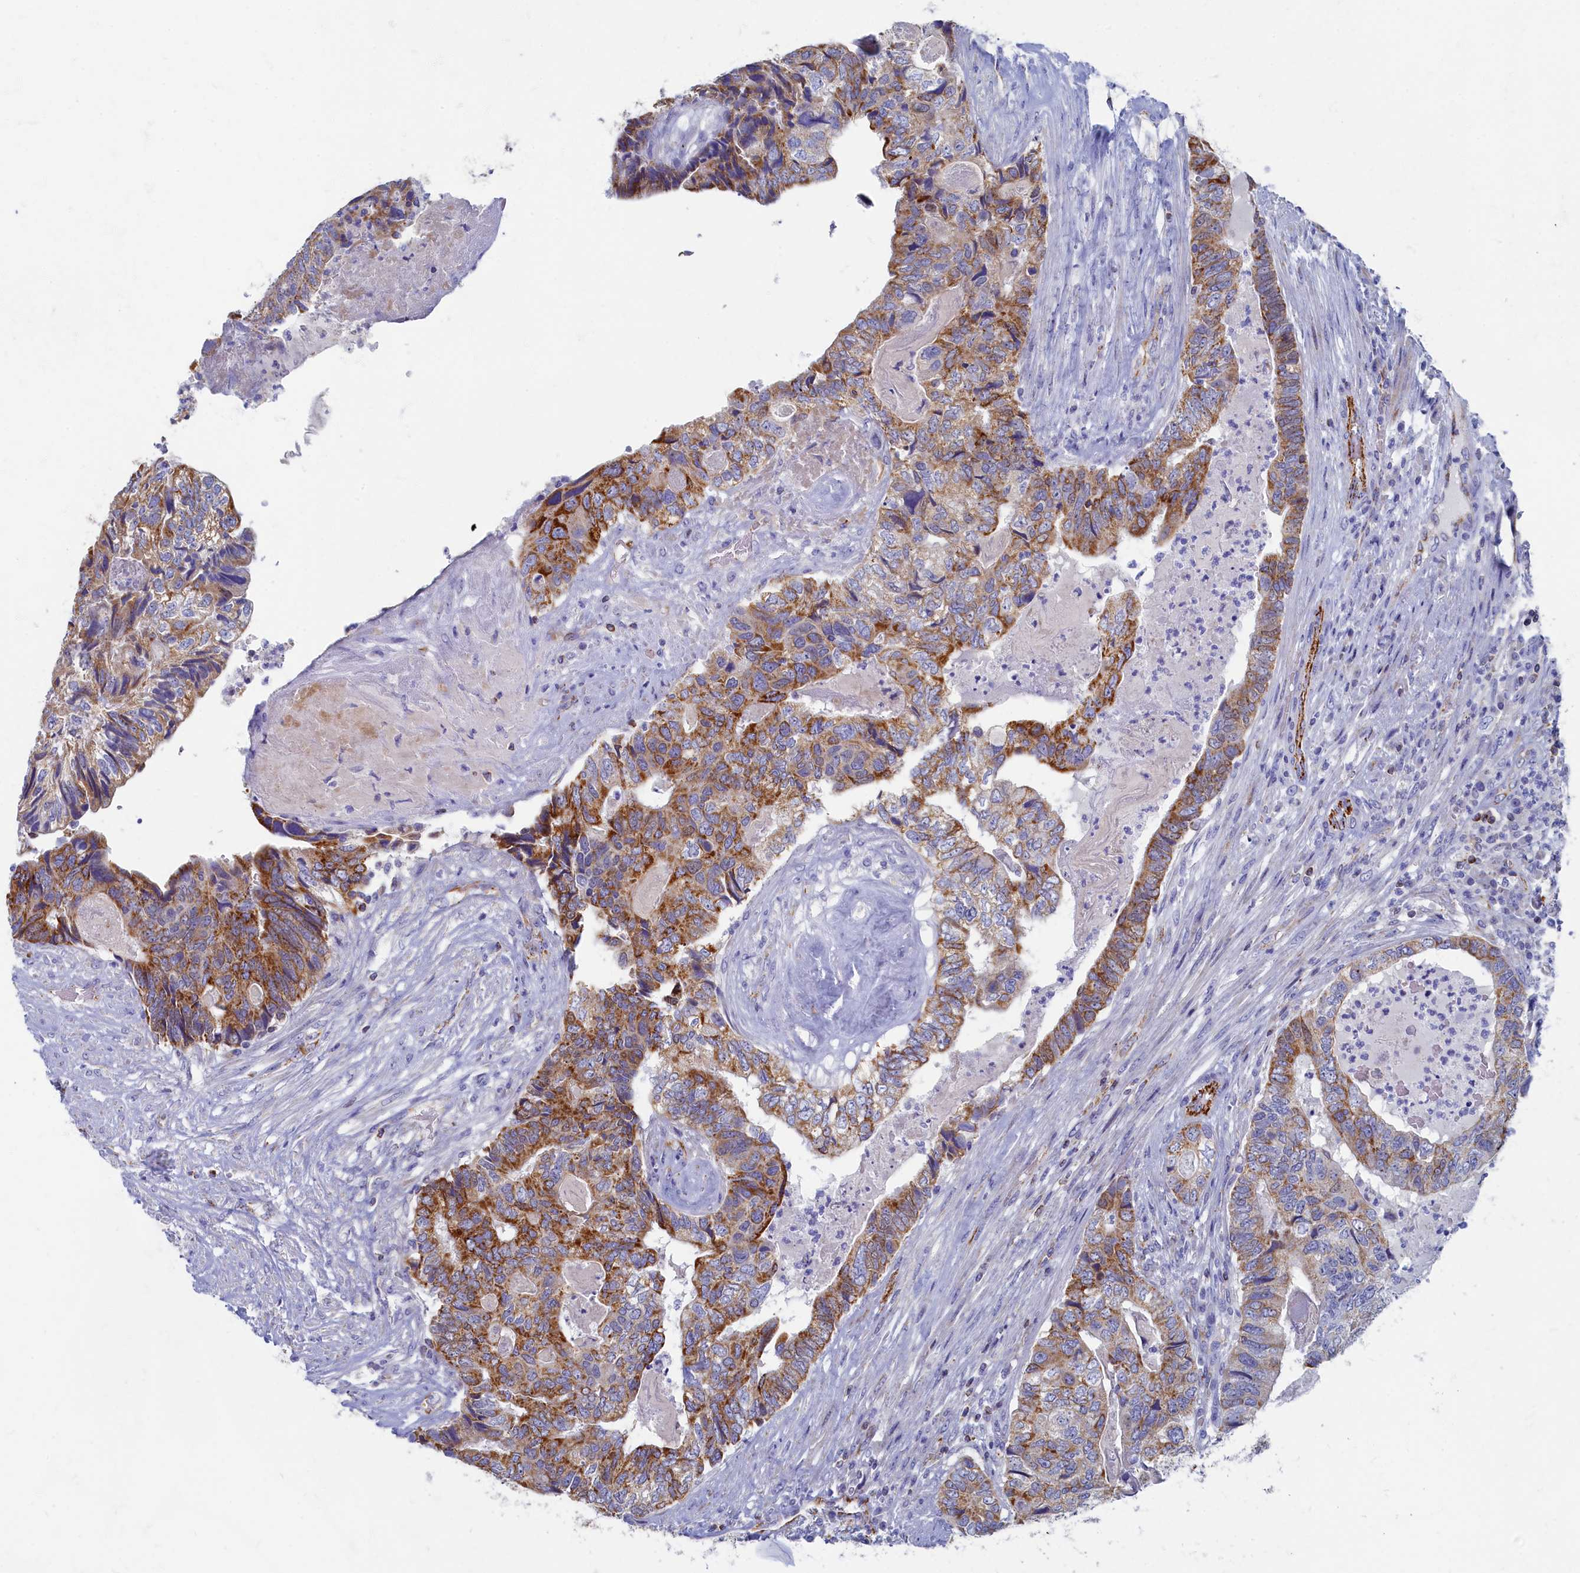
{"staining": {"intensity": "strong", "quantity": "25%-75%", "location": "cytoplasmic/membranous"}, "tissue": "colorectal cancer", "cell_type": "Tumor cells", "image_type": "cancer", "snomed": [{"axis": "morphology", "description": "Adenocarcinoma, NOS"}, {"axis": "topography", "description": "Colon"}], "caption": "Immunohistochemical staining of human colorectal adenocarcinoma shows strong cytoplasmic/membranous protein positivity in approximately 25%-75% of tumor cells. Using DAB (3,3'-diaminobenzidine) (brown) and hematoxylin (blue) stains, captured at high magnification using brightfield microscopy.", "gene": "OCIAD2", "patient": {"sex": "female", "age": 67}}